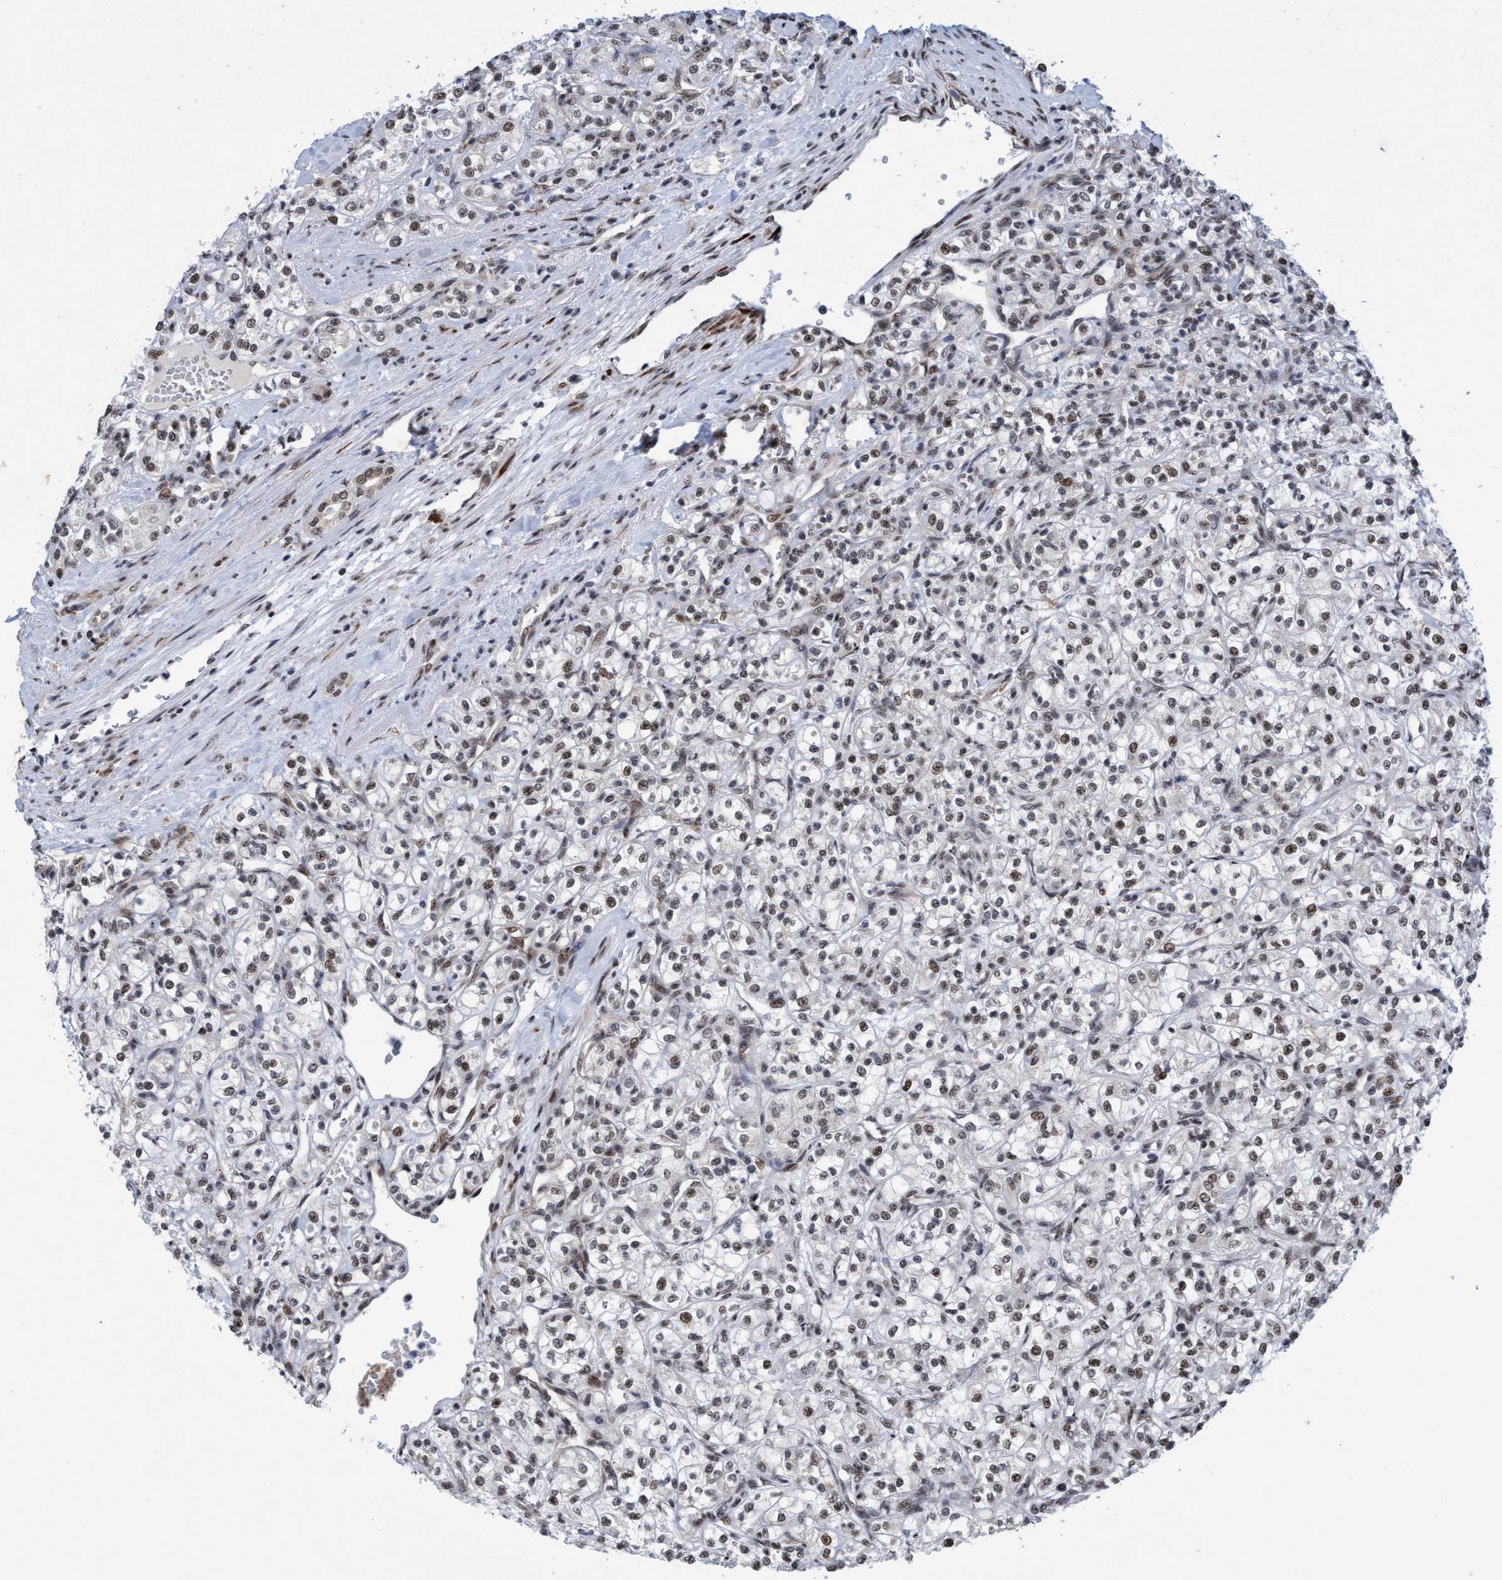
{"staining": {"intensity": "weak", "quantity": ">75%", "location": "nuclear"}, "tissue": "renal cancer", "cell_type": "Tumor cells", "image_type": "cancer", "snomed": [{"axis": "morphology", "description": "Adenocarcinoma, NOS"}, {"axis": "topography", "description": "Kidney"}], "caption": "The image shows immunohistochemical staining of renal cancer. There is weak nuclear staining is appreciated in approximately >75% of tumor cells.", "gene": "GLT6D1", "patient": {"sex": "male", "age": 77}}